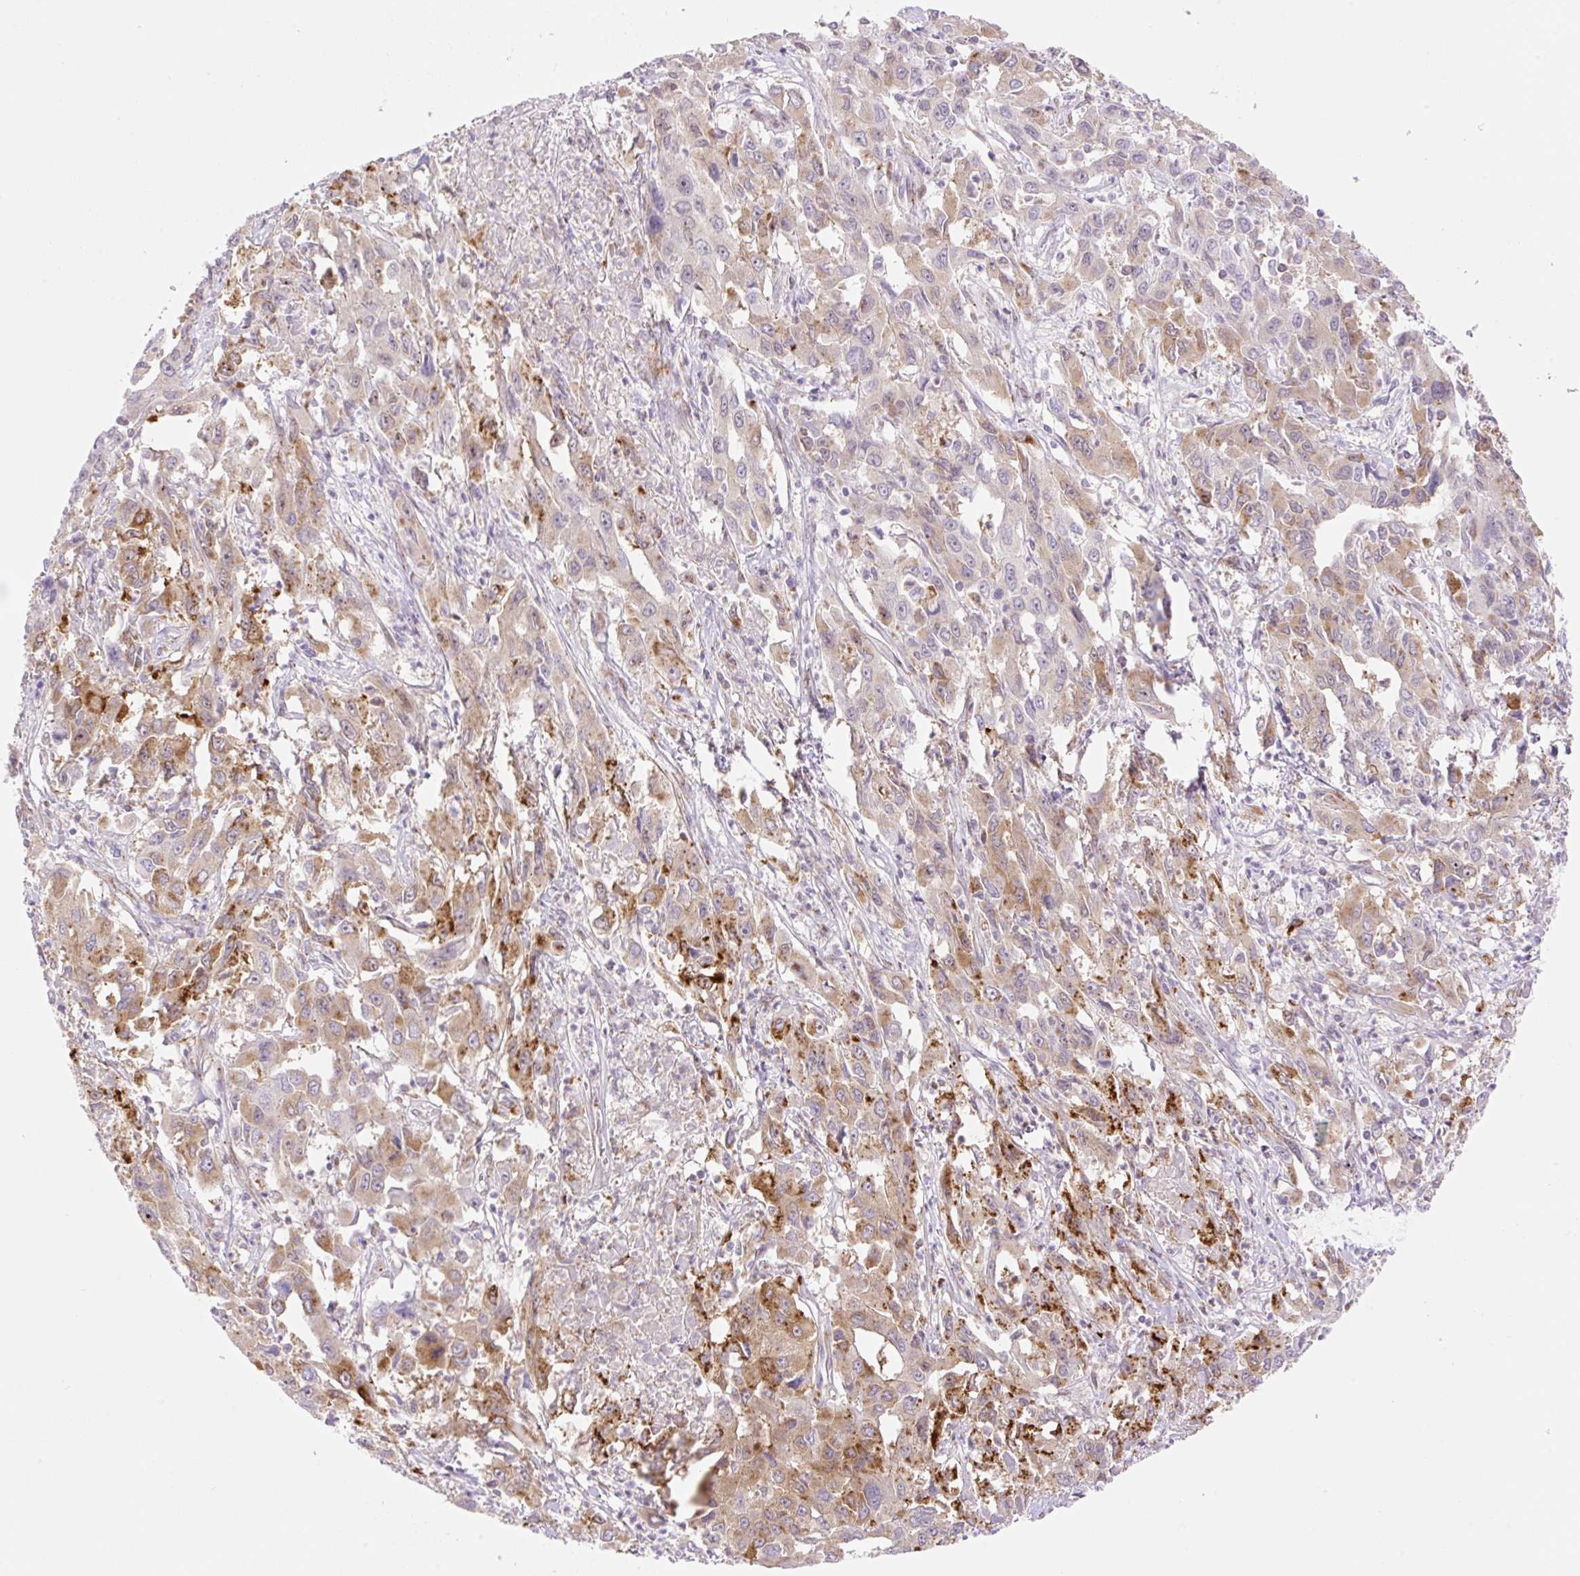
{"staining": {"intensity": "moderate", "quantity": "25%-75%", "location": "cytoplasmic/membranous"}, "tissue": "liver cancer", "cell_type": "Tumor cells", "image_type": "cancer", "snomed": [{"axis": "morphology", "description": "Carcinoma, Hepatocellular, NOS"}, {"axis": "topography", "description": "Liver"}], "caption": "Immunohistochemical staining of hepatocellular carcinoma (liver) shows medium levels of moderate cytoplasmic/membranous protein positivity in about 25%-75% of tumor cells. The staining was performed using DAB to visualize the protein expression in brown, while the nuclei were stained in blue with hematoxylin (Magnification: 20x).", "gene": "ZFP41", "patient": {"sex": "male", "age": 63}}